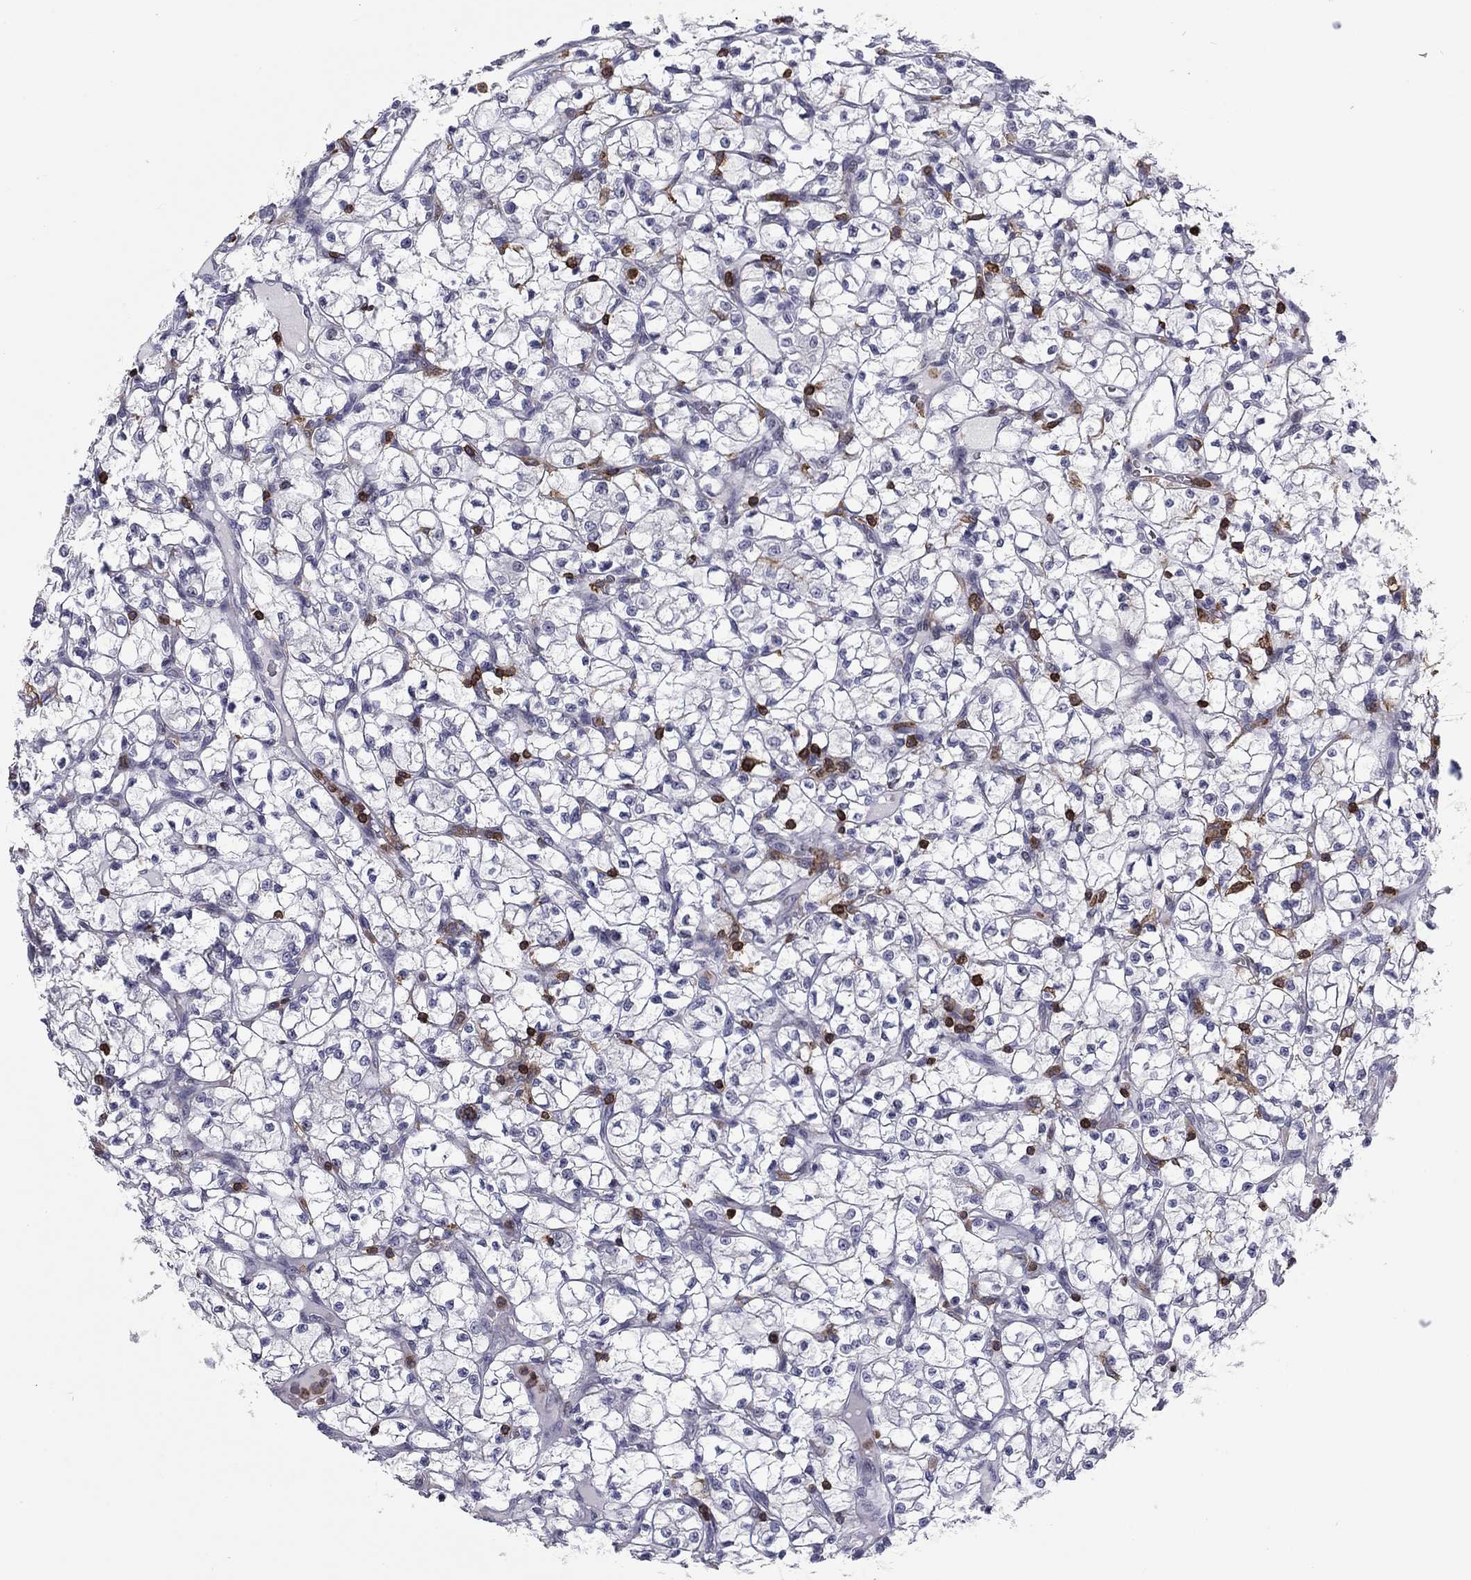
{"staining": {"intensity": "negative", "quantity": "none", "location": "none"}, "tissue": "renal cancer", "cell_type": "Tumor cells", "image_type": "cancer", "snomed": [{"axis": "morphology", "description": "Adenocarcinoma, NOS"}, {"axis": "topography", "description": "Kidney"}], "caption": "Protein analysis of adenocarcinoma (renal) shows no significant staining in tumor cells. Nuclei are stained in blue.", "gene": "ARHGAP27", "patient": {"sex": "female", "age": 64}}